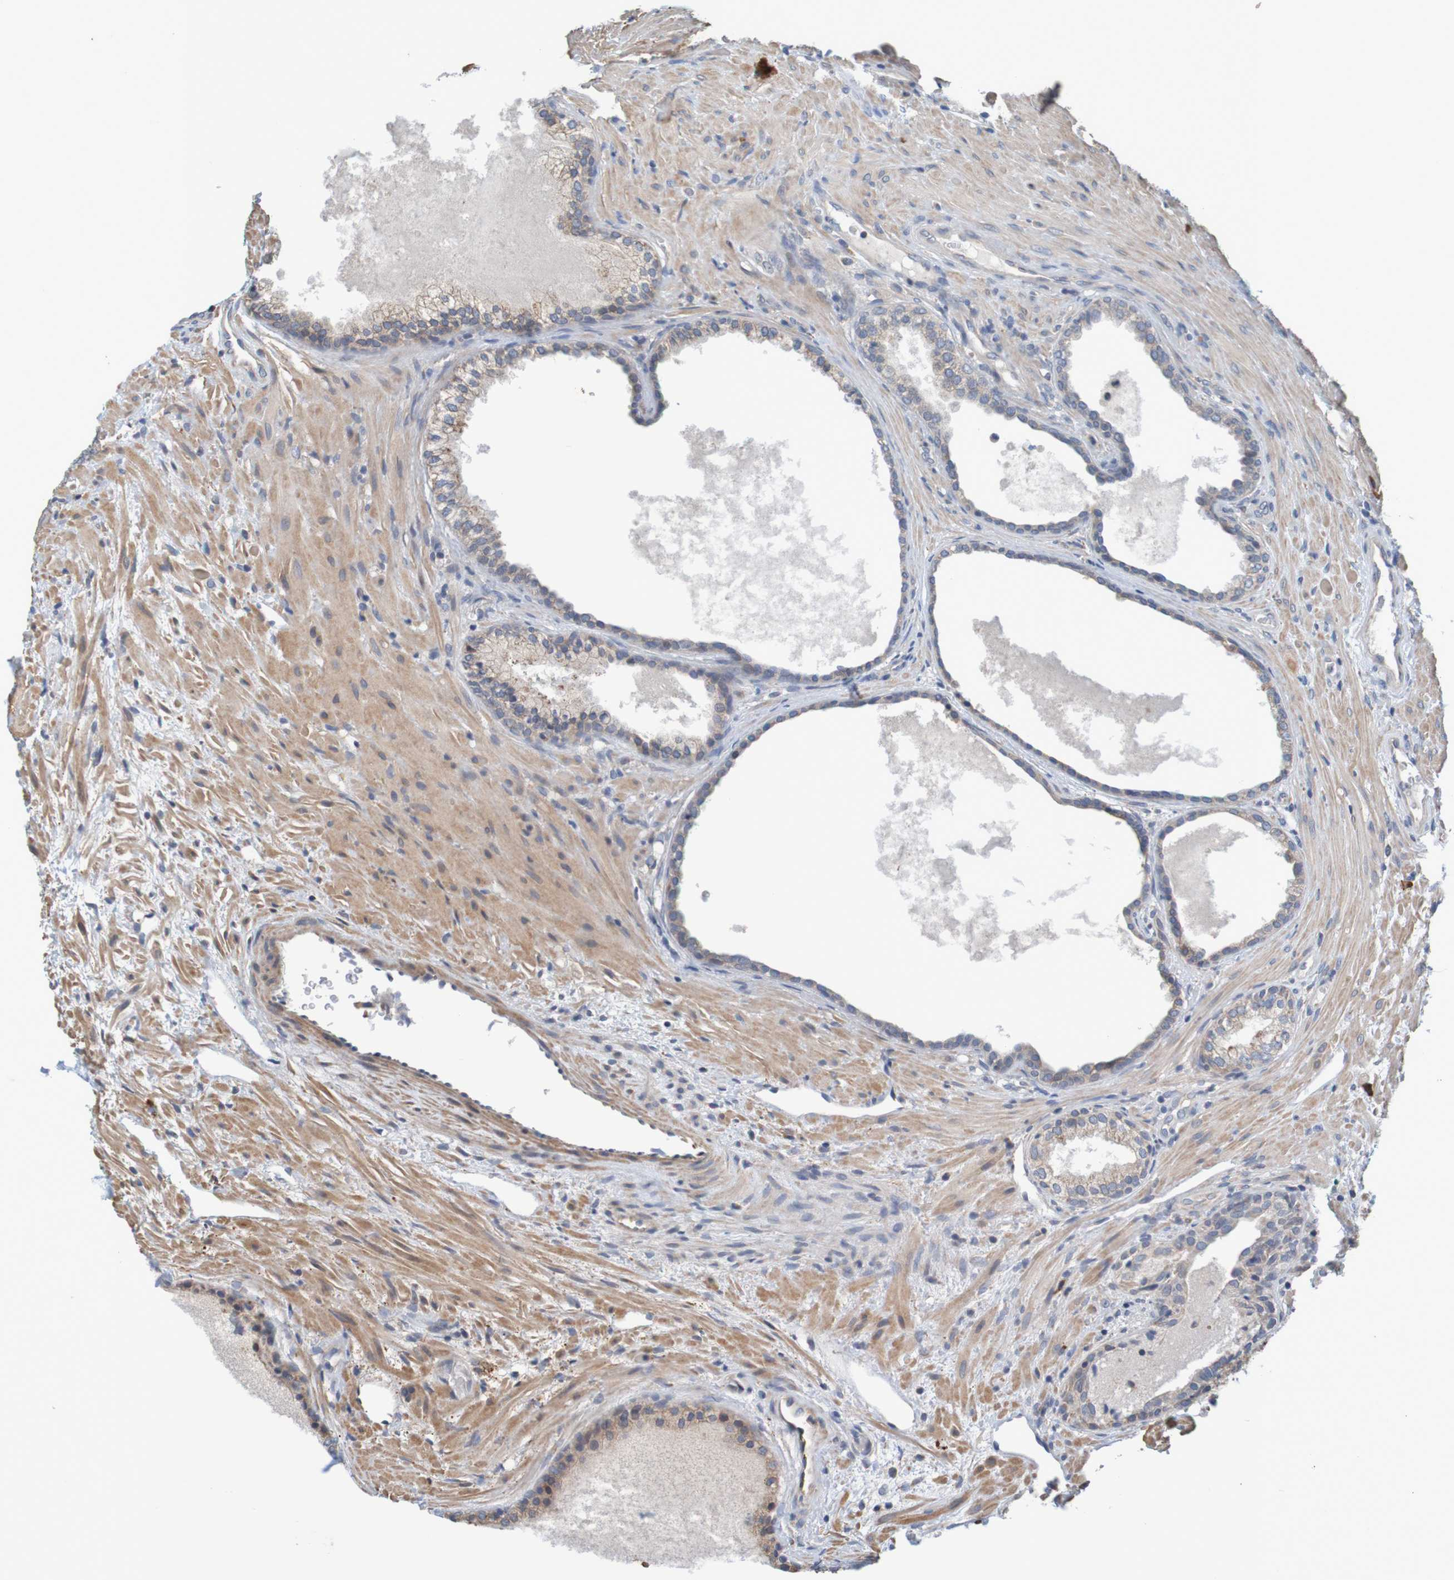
{"staining": {"intensity": "weak", "quantity": ">75%", "location": "cytoplasmic/membranous"}, "tissue": "prostate", "cell_type": "Glandular cells", "image_type": "normal", "snomed": [{"axis": "morphology", "description": "Normal tissue, NOS"}, {"axis": "topography", "description": "Prostate"}], "caption": "Human prostate stained with a brown dye reveals weak cytoplasmic/membranous positive expression in about >75% of glandular cells.", "gene": "CLDN18", "patient": {"sex": "male", "age": 76}}